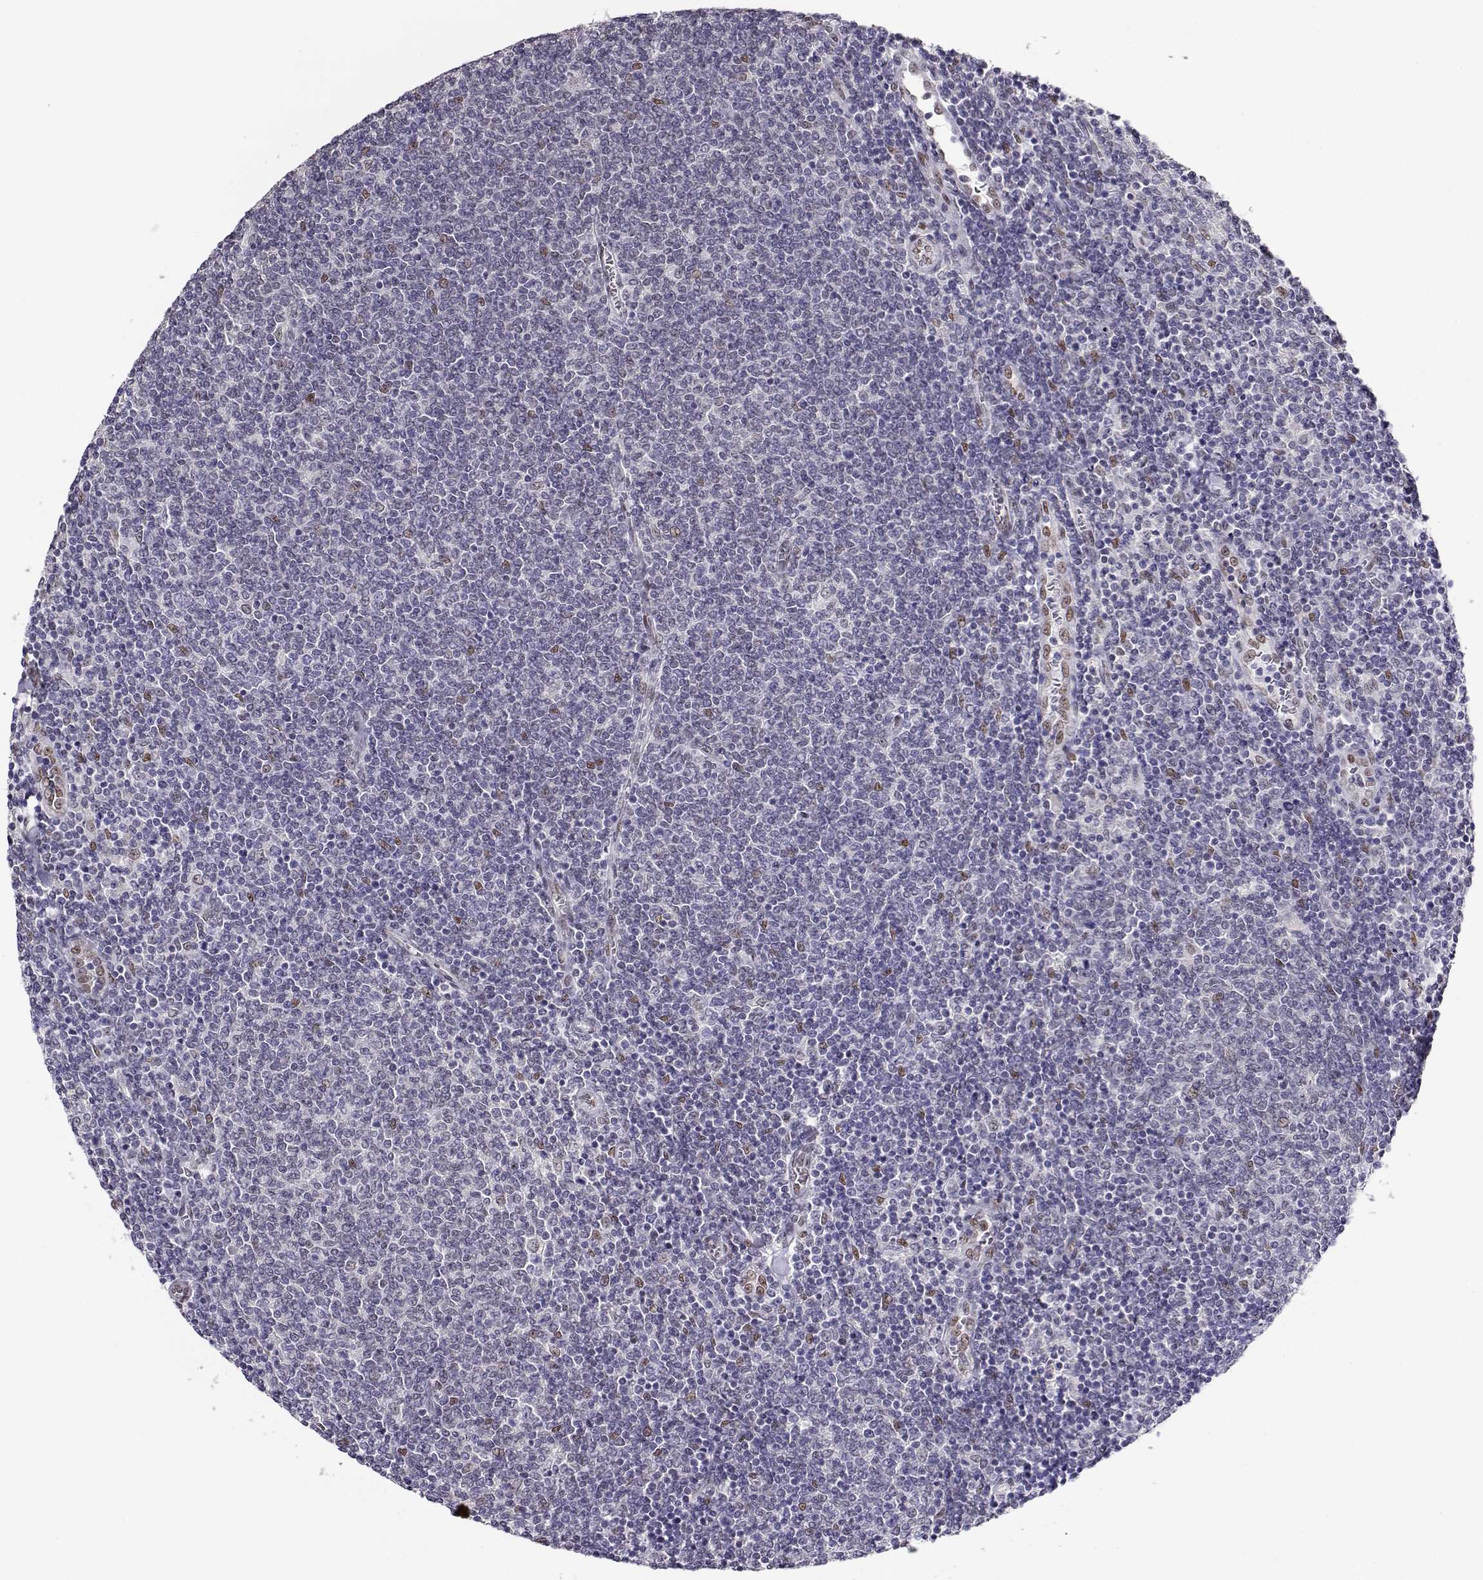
{"staining": {"intensity": "negative", "quantity": "none", "location": "none"}, "tissue": "lymphoma", "cell_type": "Tumor cells", "image_type": "cancer", "snomed": [{"axis": "morphology", "description": "Malignant lymphoma, non-Hodgkin's type, Low grade"}, {"axis": "topography", "description": "Lymph node"}], "caption": "Lymphoma was stained to show a protein in brown. There is no significant positivity in tumor cells. (DAB (3,3'-diaminobenzidine) IHC visualized using brightfield microscopy, high magnification).", "gene": "POLI", "patient": {"sex": "male", "age": 52}}